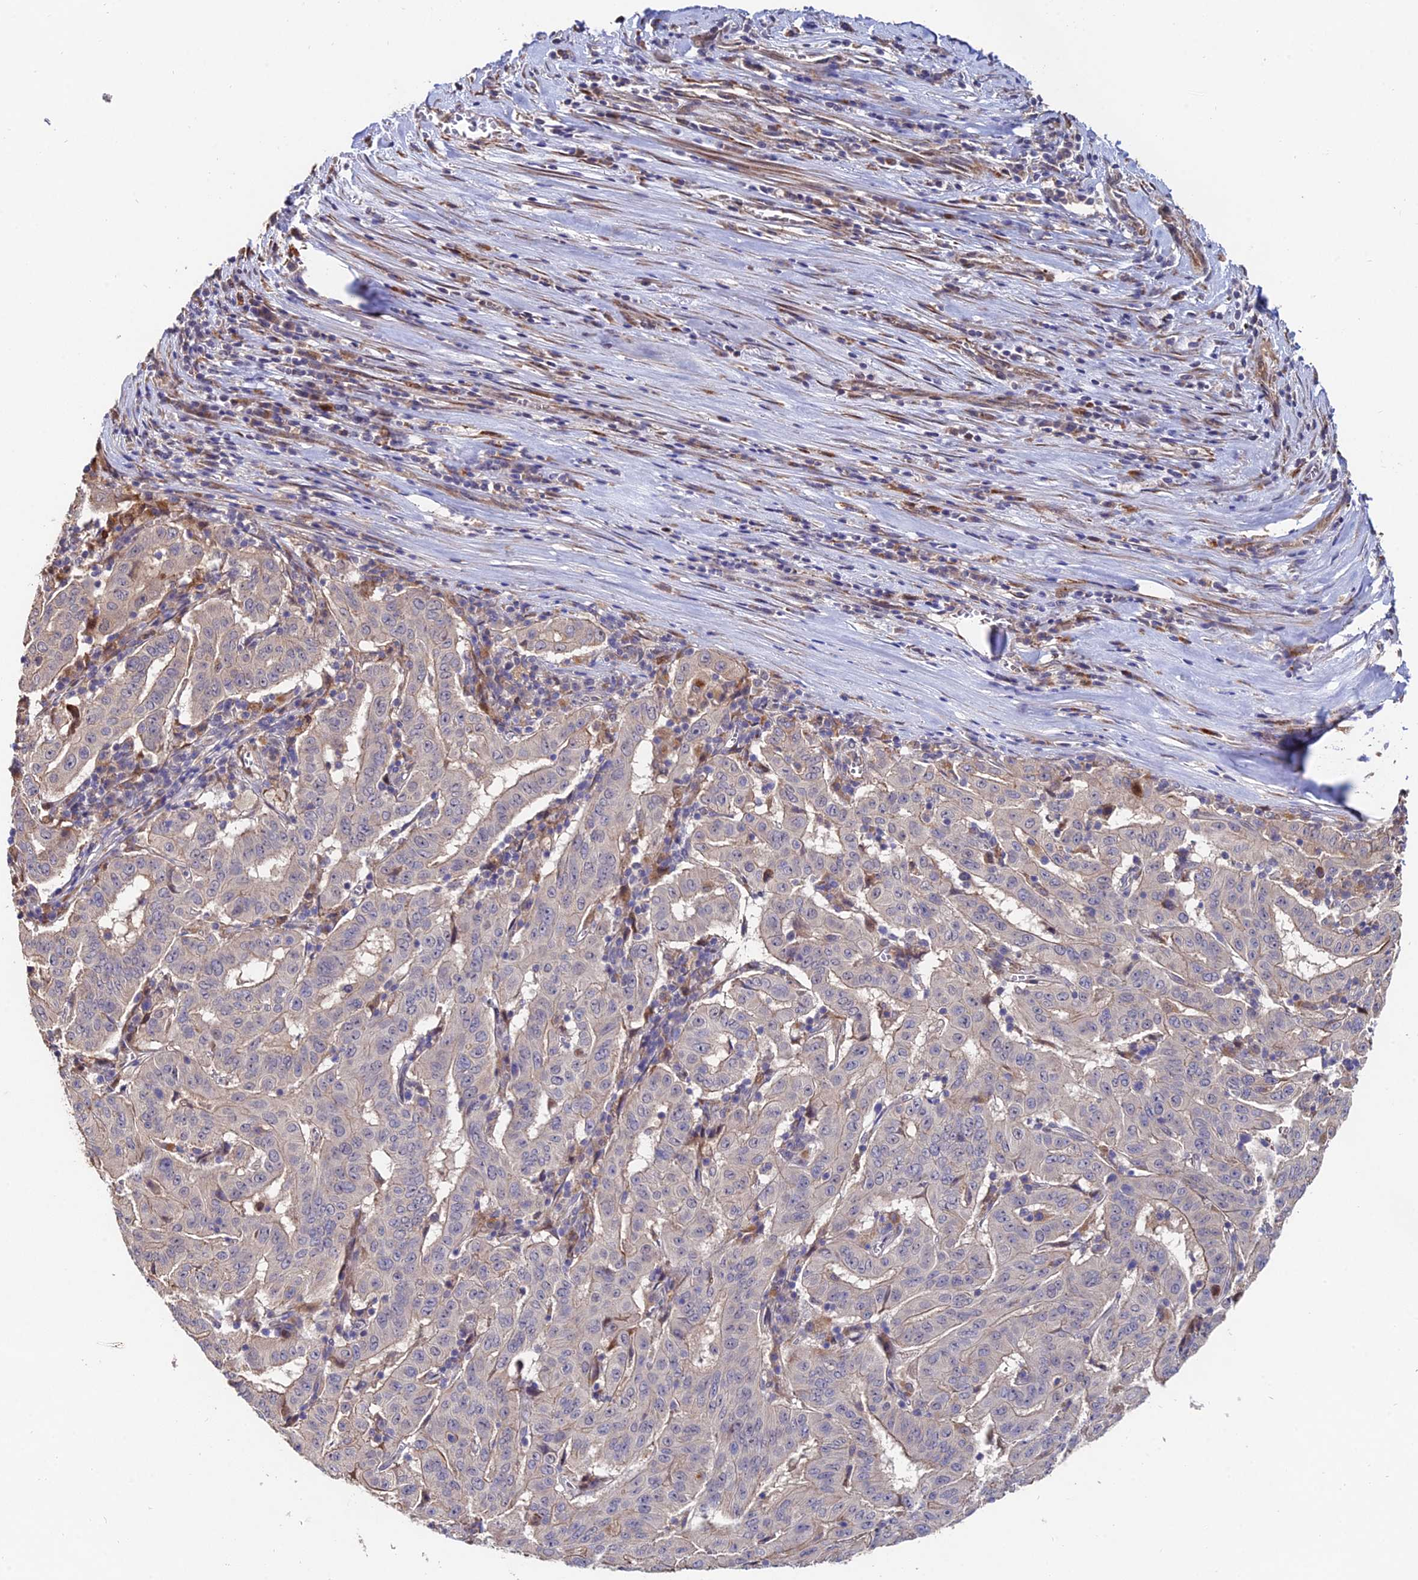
{"staining": {"intensity": "weak", "quantity": "<25%", "location": "cytoplasmic/membranous"}, "tissue": "pancreatic cancer", "cell_type": "Tumor cells", "image_type": "cancer", "snomed": [{"axis": "morphology", "description": "Adenocarcinoma, NOS"}, {"axis": "topography", "description": "Pancreas"}], "caption": "Immunohistochemistry (IHC) of pancreatic cancer (adenocarcinoma) exhibits no staining in tumor cells.", "gene": "ACTR5", "patient": {"sex": "male", "age": 63}}